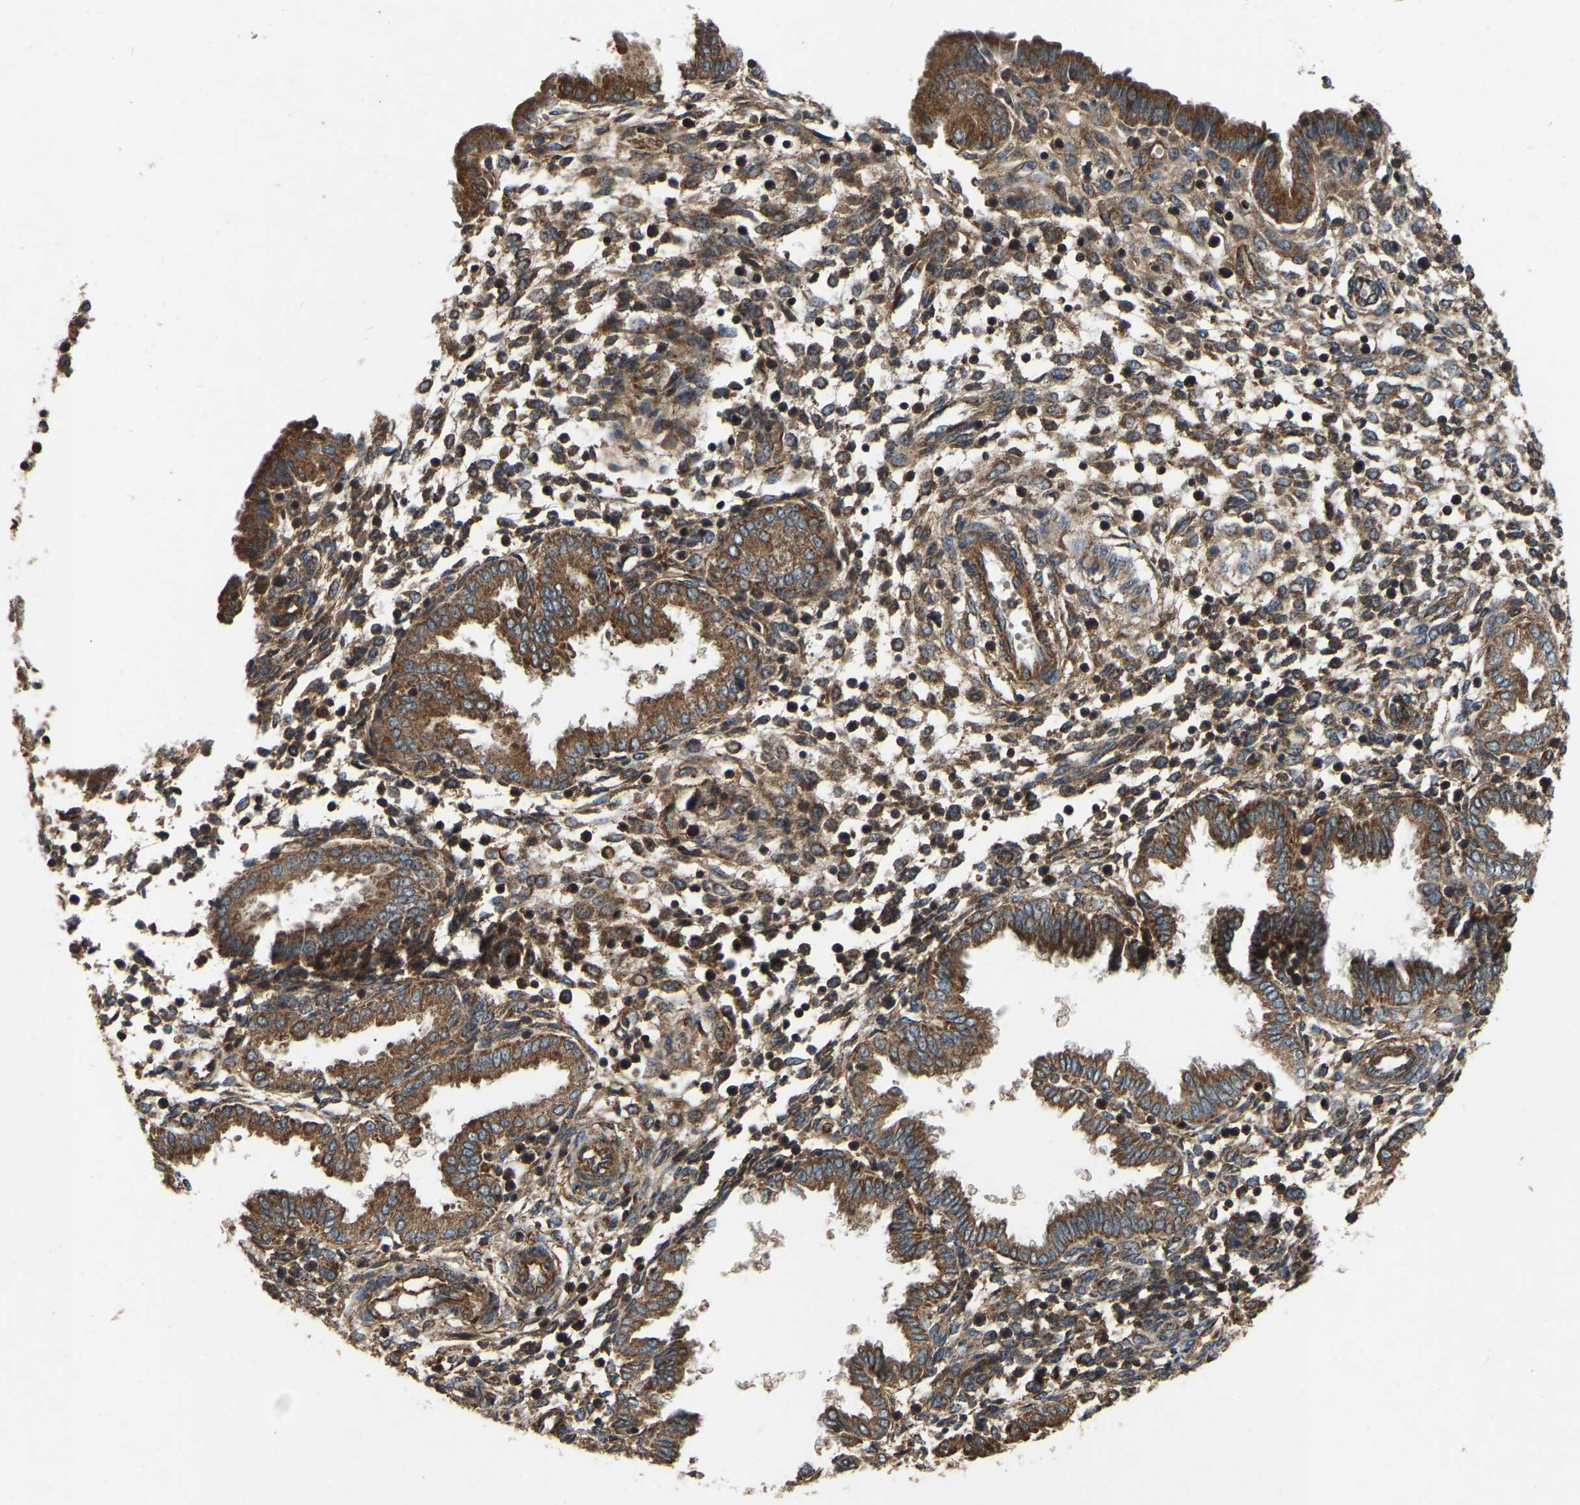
{"staining": {"intensity": "strong", "quantity": "25%-75%", "location": "cytoplasmic/membranous"}, "tissue": "endometrium", "cell_type": "Cells in endometrial stroma", "image_type": "normal", "snomed": [{"axis": "morphology", "description": "Normal tissue, NOS"}, {"axis": "topography", "description": "Endometrium"}], "caption": "Immunohistochemistry (IHC) photomicrograph of benign endometrium: endometrium stained using IHC reveals high levels of strong protein expression localized specifically in the cytoplasmic/membranous of cells in endometrial stroma, appearing as a cytoplasmic/membranous brown color.", "gene": "SAMD9L", "patient": {"sex": "female", "age": 33}}